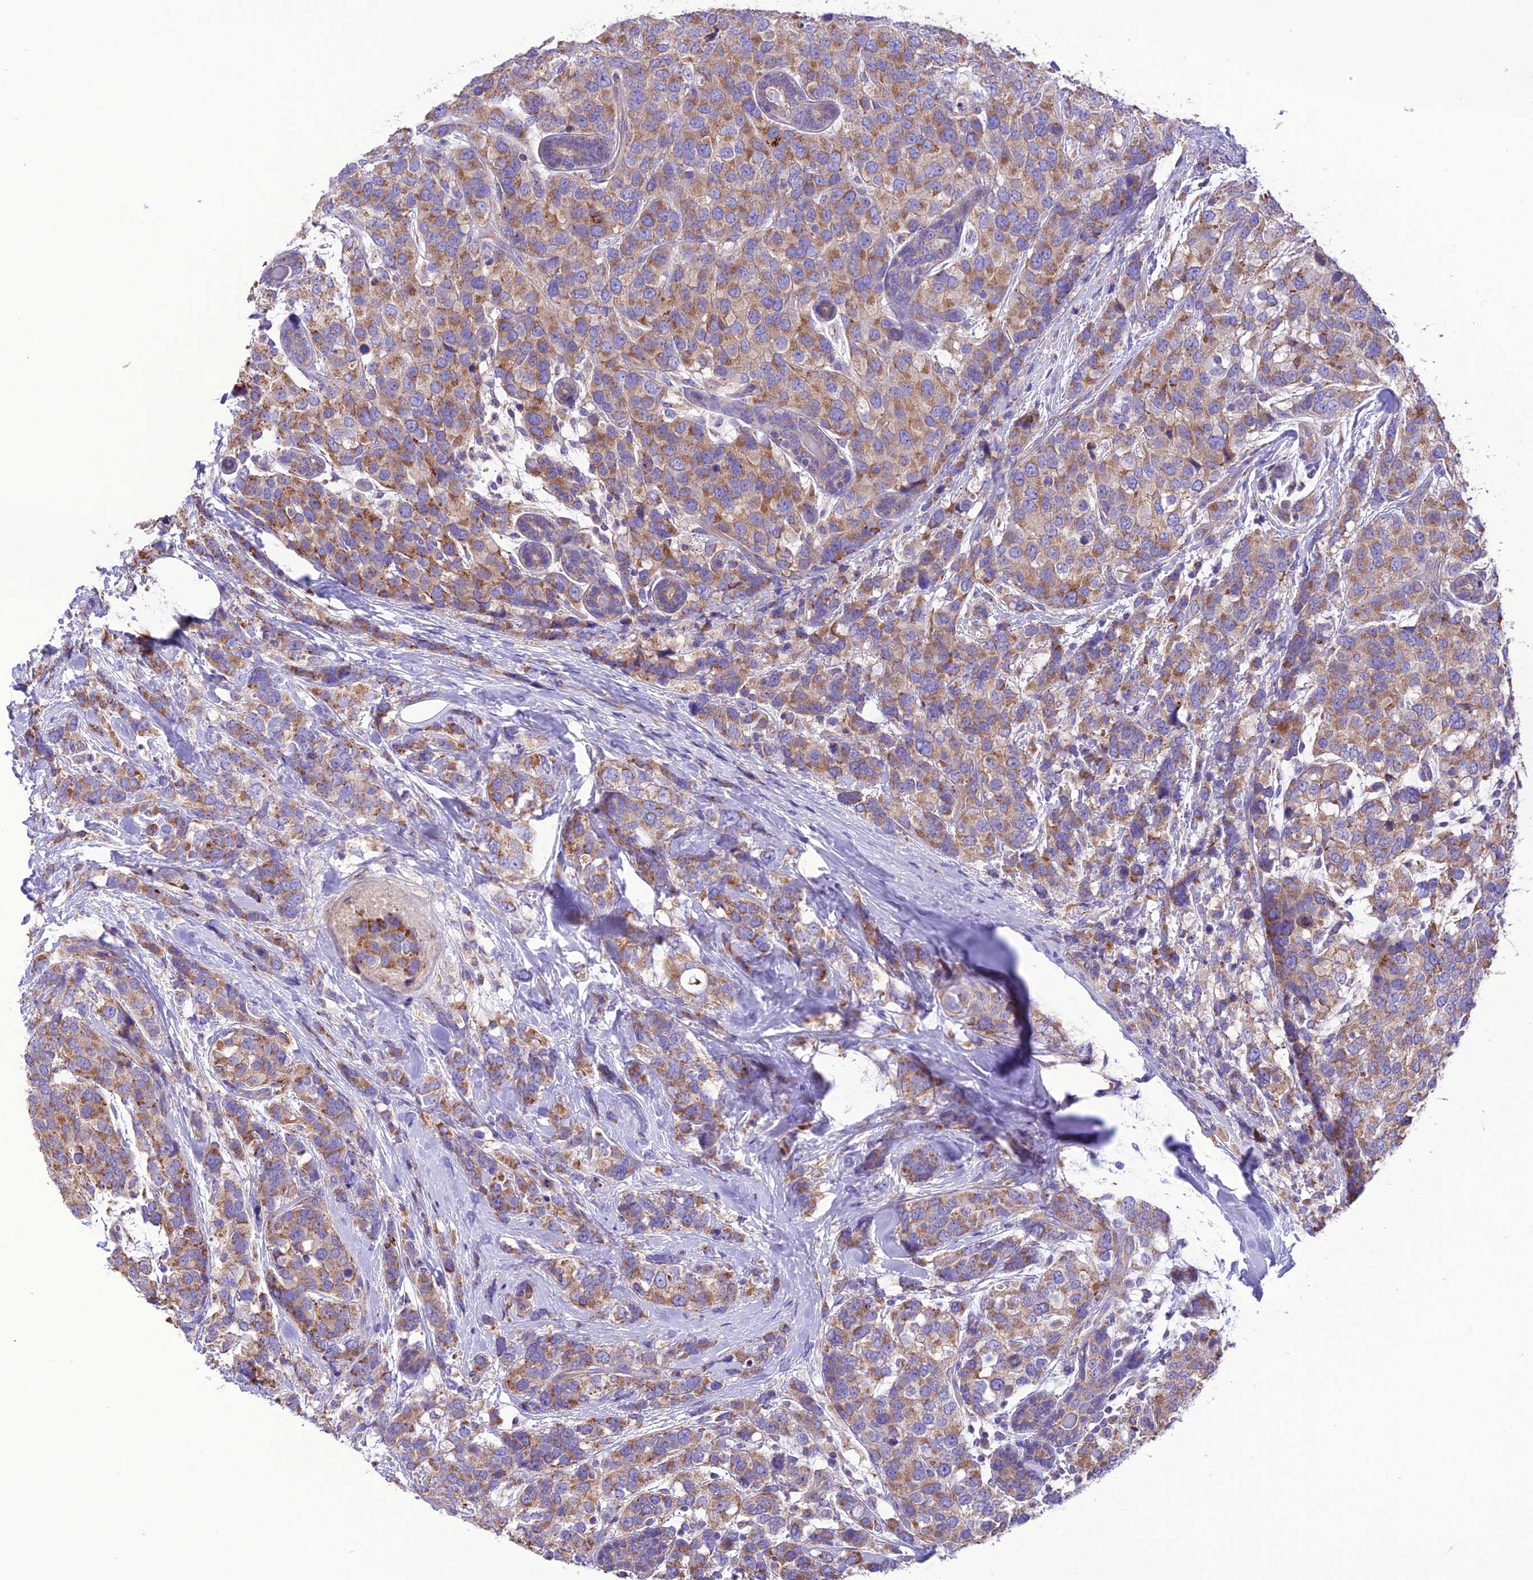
{"staining": {"intensity": "moderate", "quantity": ">75%", "location": "cytoplasmic/membranous"}, "tissue": "breast cancer", "cell_type": "Tumor cells", "image_type": "cancer", "snomed": [{"axis": "morphology", "description": "Lobular carcinoma"}, {"axis": "topography", "description": "Breast"}], "caption": "About >75% of tumor cells in lobular carcinoma (breast) exhibit moderate cytoplasmic/membranous protein staining as visualized by brown immunohistochemical staining.", "gene": "MAP3K12", "patient": {"sex": "female", "age": 59}}